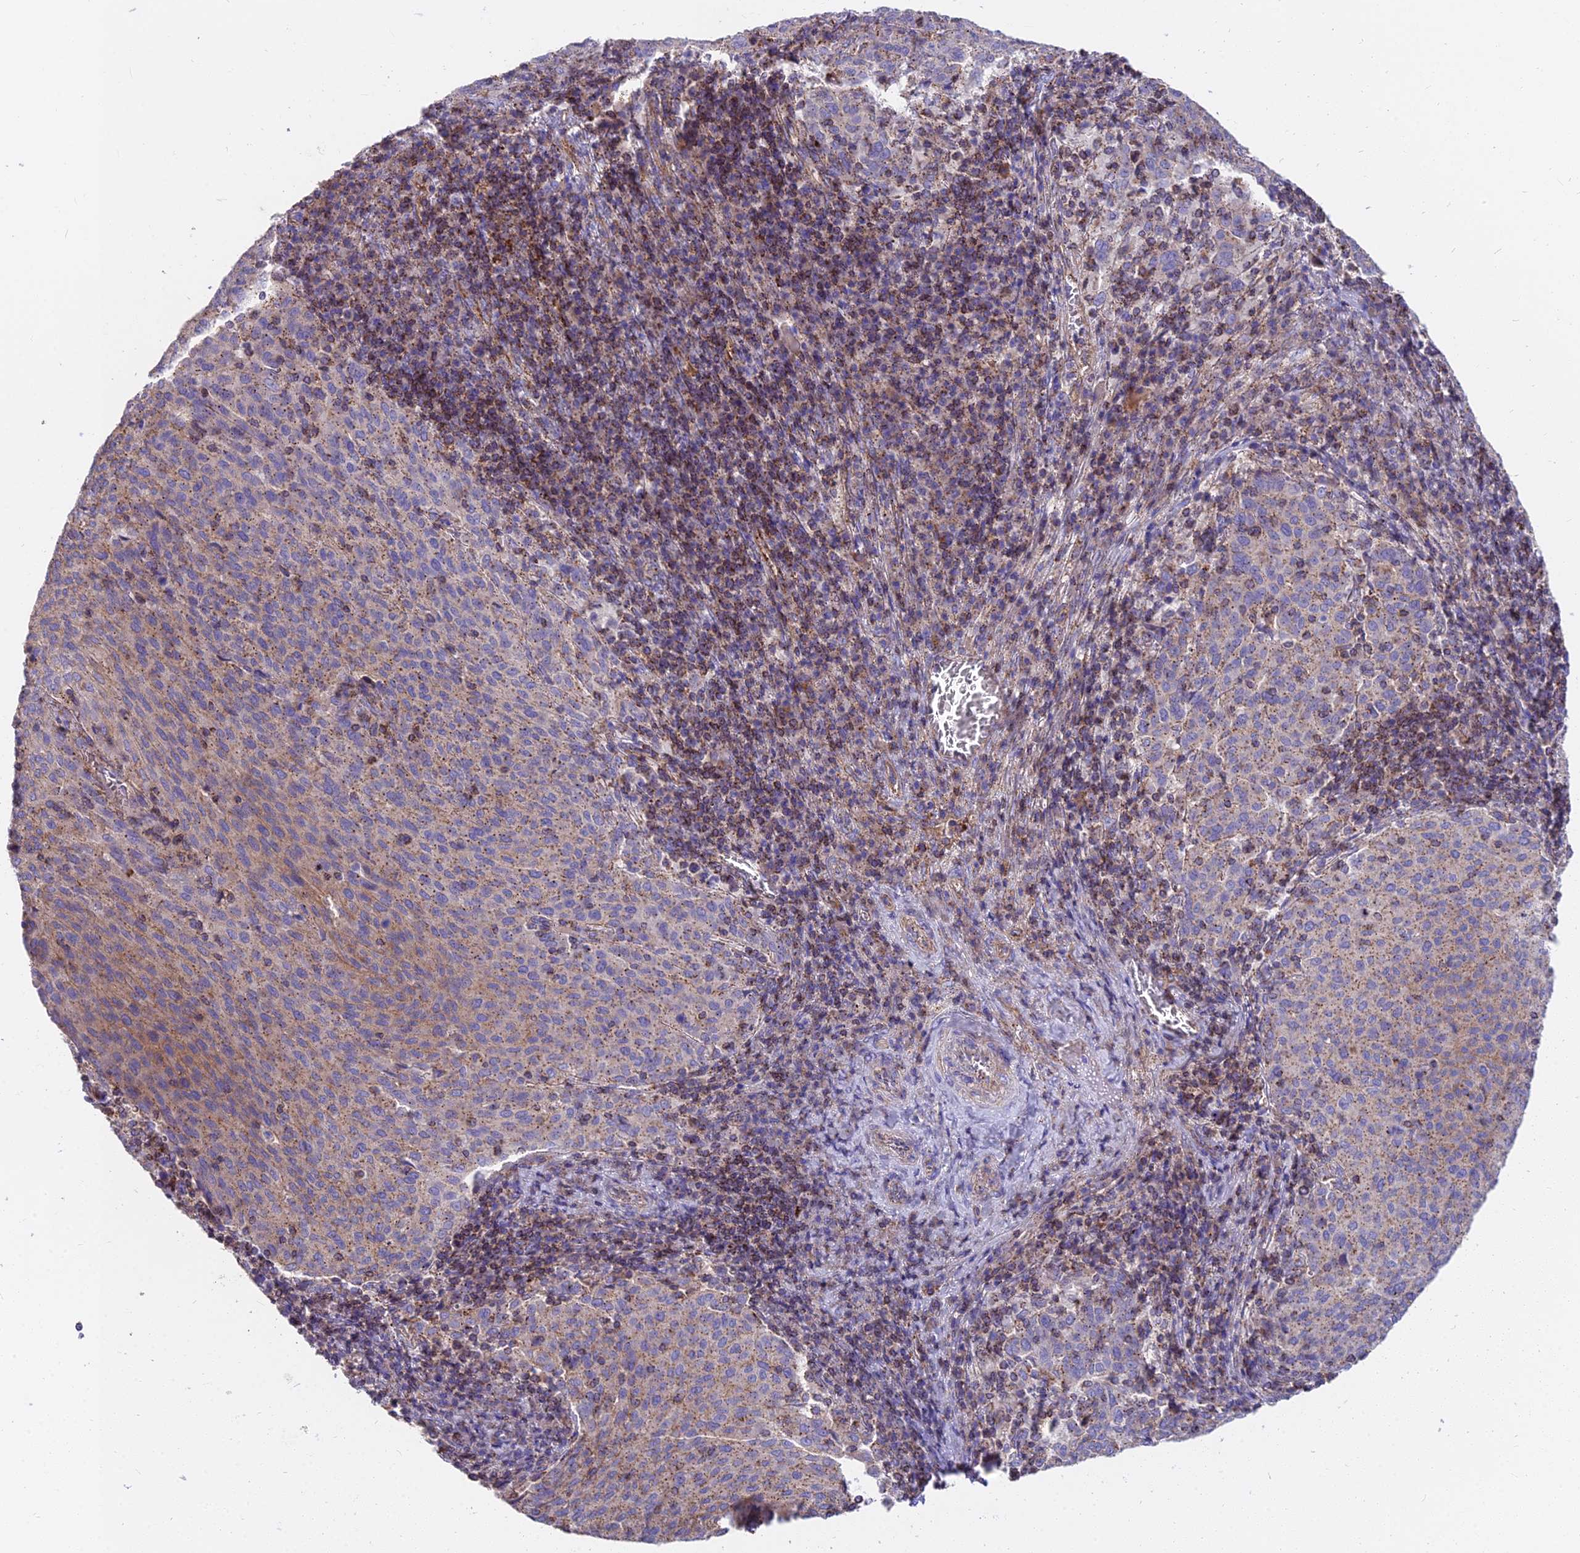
{"staining": {"intensity": "weak", "quantity": ">75%", "location": "cytoplasmic/membranous"}, "tissue": "cervical cancer", "cell_type": "Tumor cells", "image_type": "cancer", "snomed": [{"axis": "morphology", "description": "Squamous cell carcinoma, NOS"}, {"axis": "topography", "description": "Cervix"}], "caption": "Immunohistochemistry (IHC) of human cervical cancer (squamous cell carcinoma) displays low levels of weak cytoplasmic/membranous expression in approximately >75% of tumor cells.", "gene": "FRMPD1", "patient": {"sex": "female", "age": 46}}